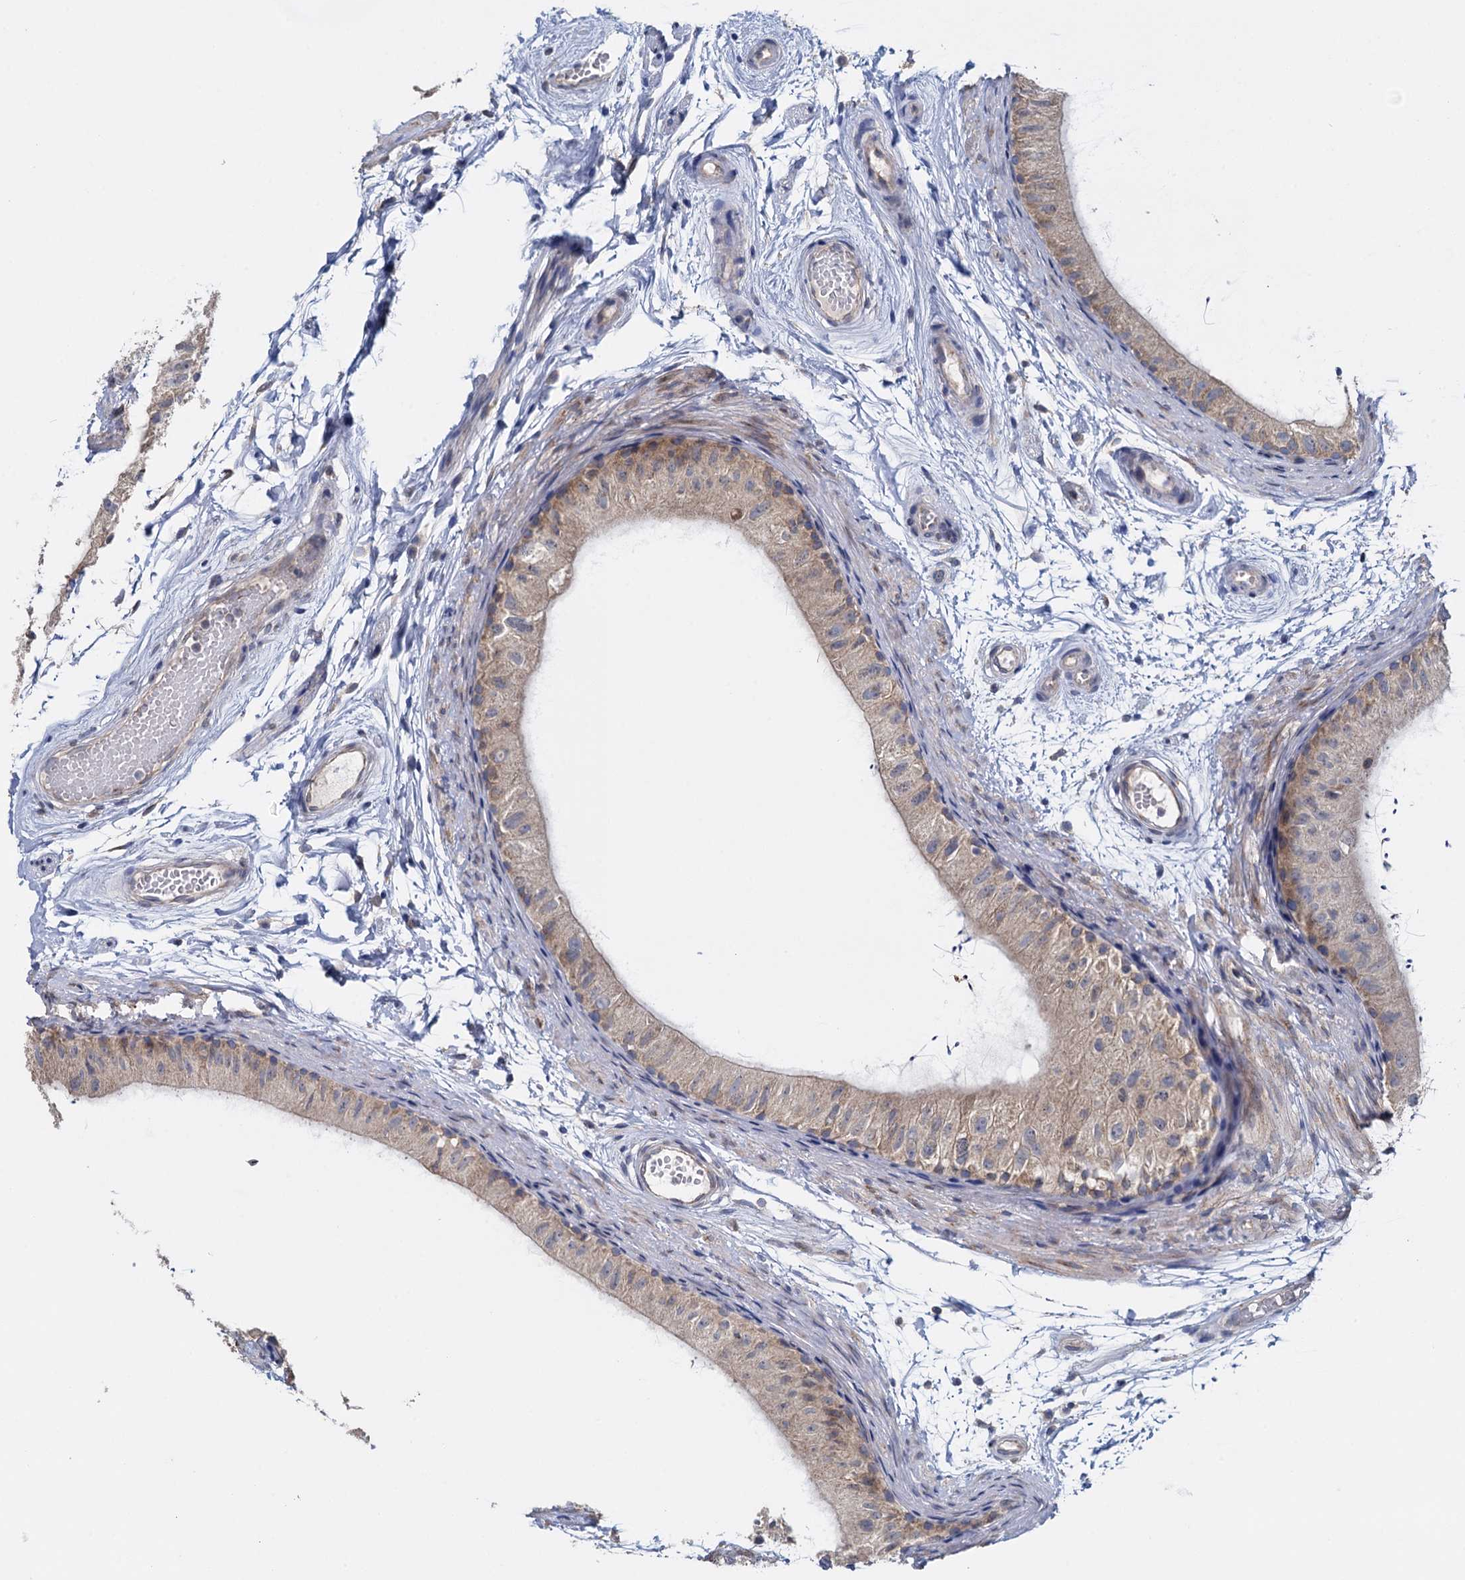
{"staining": {"intensity": "moderate", "quantity": "25%-75%", "location": "cytoplasmic/membranous"}, "tissue": "epididymis", "cell_type": "Glandular cells", "image_type": "normal", "snomed": [{"axis": "morphology", "description": "Normal tissue, NOS"}, {"axis": "topography", "description": "Epididymis"}], "caption": "High-magnification brightfield microscopy of normal epididymis stained with DAB (brown) and counterstained with hematoxylin (blue). glandular cells exhibit moderate cytoplasmic/membranous expression is appreciated in approximately25%-75% of cells. (DAB (3,3'-diaminobenzidine) IHC with brightfield microscopy, high magnification).", "gene": "GSTM2", "patient": {"sex": "male", "age": 50}}